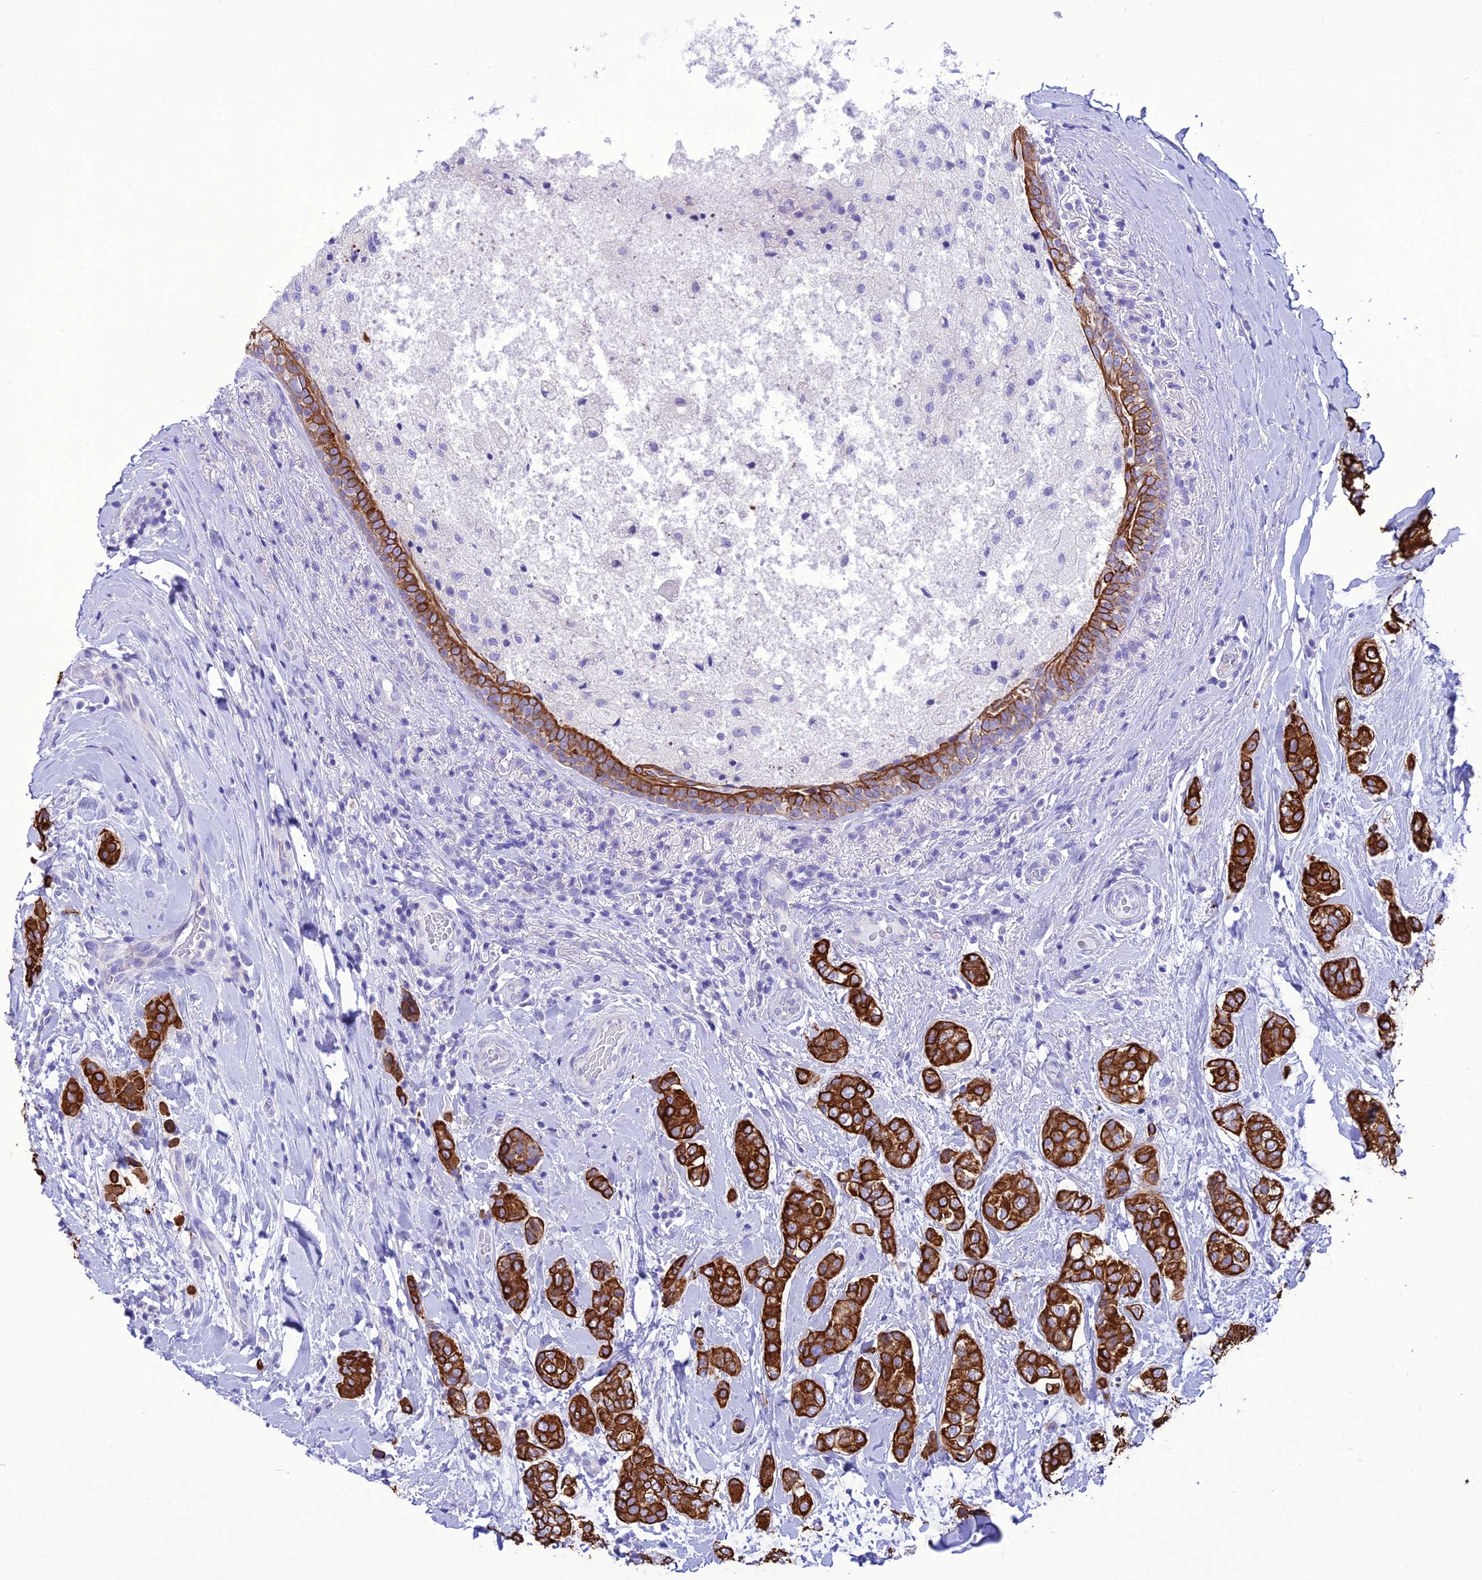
{"staining": {"intensity": "strong", "quantity": ">75%", "location": "cytoplasmic/membranous"}, "tissue": "breast cancer", "cell_type": "Tumor cells", "image_type": "cancer", "snomed": [{"axis": "morphology", "description": "Lobular carcinoma"}, {"axis": "topography", "description": "Breast"}], "caption": "Immunohistochemical staining of breast cancer (lobular carcinoma) exhibits high levels of strong cytoplasmic/membranous protein positivity in approximately >75% of tumor cells.", "gene": "VPS52", "patient": {"sex": "female", "age": 51}}